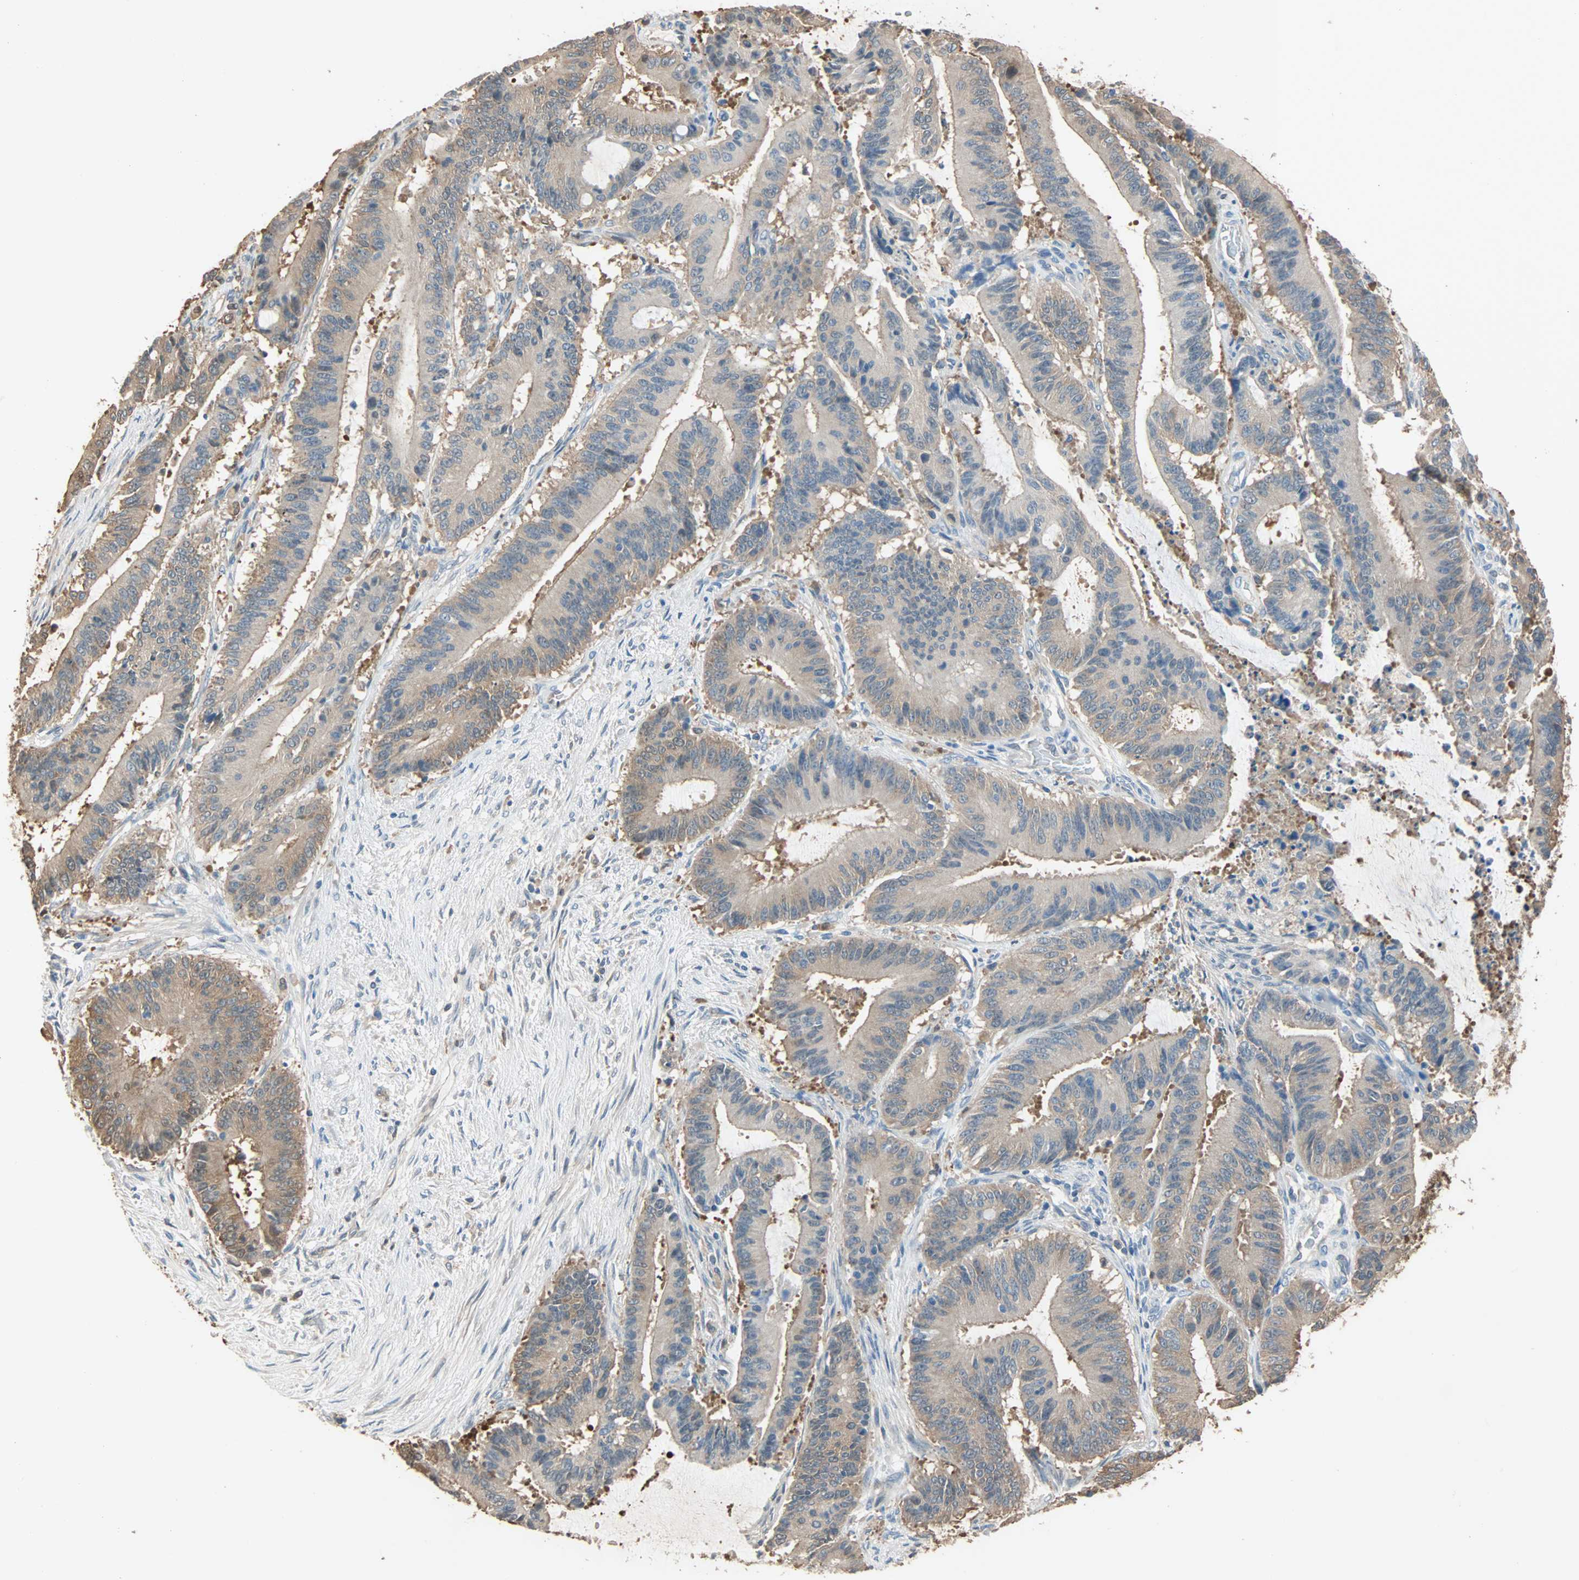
{"staining": {"intensity": "weak", "quantity": ">75%", "location": "cytoplasmic/membranous"}, "tissue": "liver cancer", "cell_type": "Tumor cells", "image_type": "cancer", "snomed": [{"axis": "morphology", "description": "Cholangiocarcinoma"}, {"axis": "topography", "description": "Liver"}], "caption": "Immunohistochemical staining of human liver cancer (cholangiocarcinoma) exhibits weak cytoplasmic/membranous protein expression in approximately >75% of tumor cells. (Brightfield microscopy of DAB IHC at high magnification).", "gene": "PRDX1", "patient": {"sex": "female", "age": 73}}